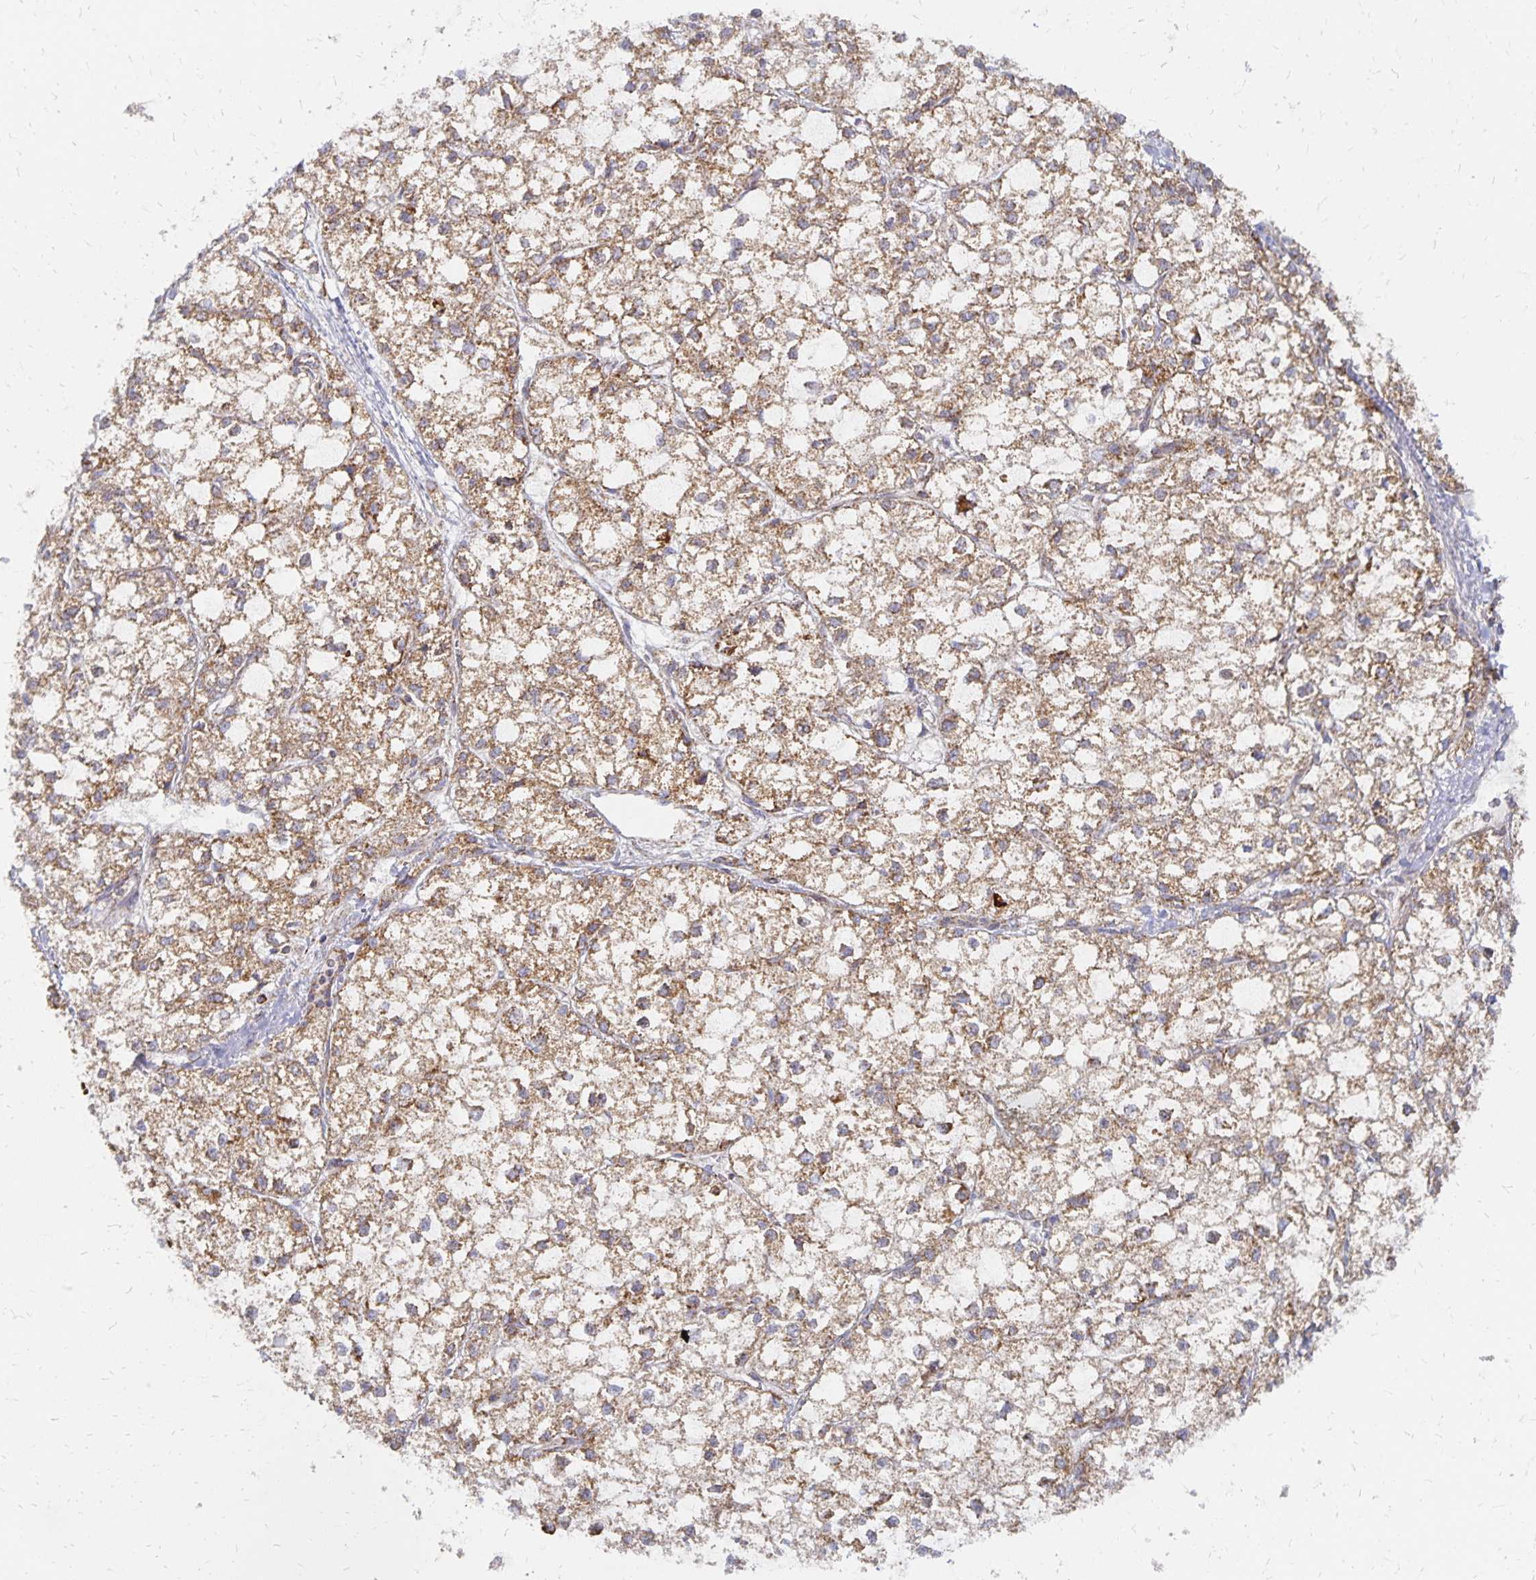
{"staining": {"intensity": "moderate", "quantity": ">75%", "location": "cytoplasmic/membranous"}, "tissue": "liver cancer", "cell_type": "Tumor cells", "image_type": "cancer", "snomed": [{"axis": "morphology", "description": "Carcinoma, Hepatocellular, NOS"}, {"axis": "topography", "description": "Liver"}], "caption": "Immunohistochemistry (IHC) (DAB (3,3'-diaminobenzidine)) staining of liver cancer reveals moderate cytoplasmic/membranous protein expression in about >75% of tumor cells.", "gene": "STOML2", "patient": {"sex": "female", "age": 43}}